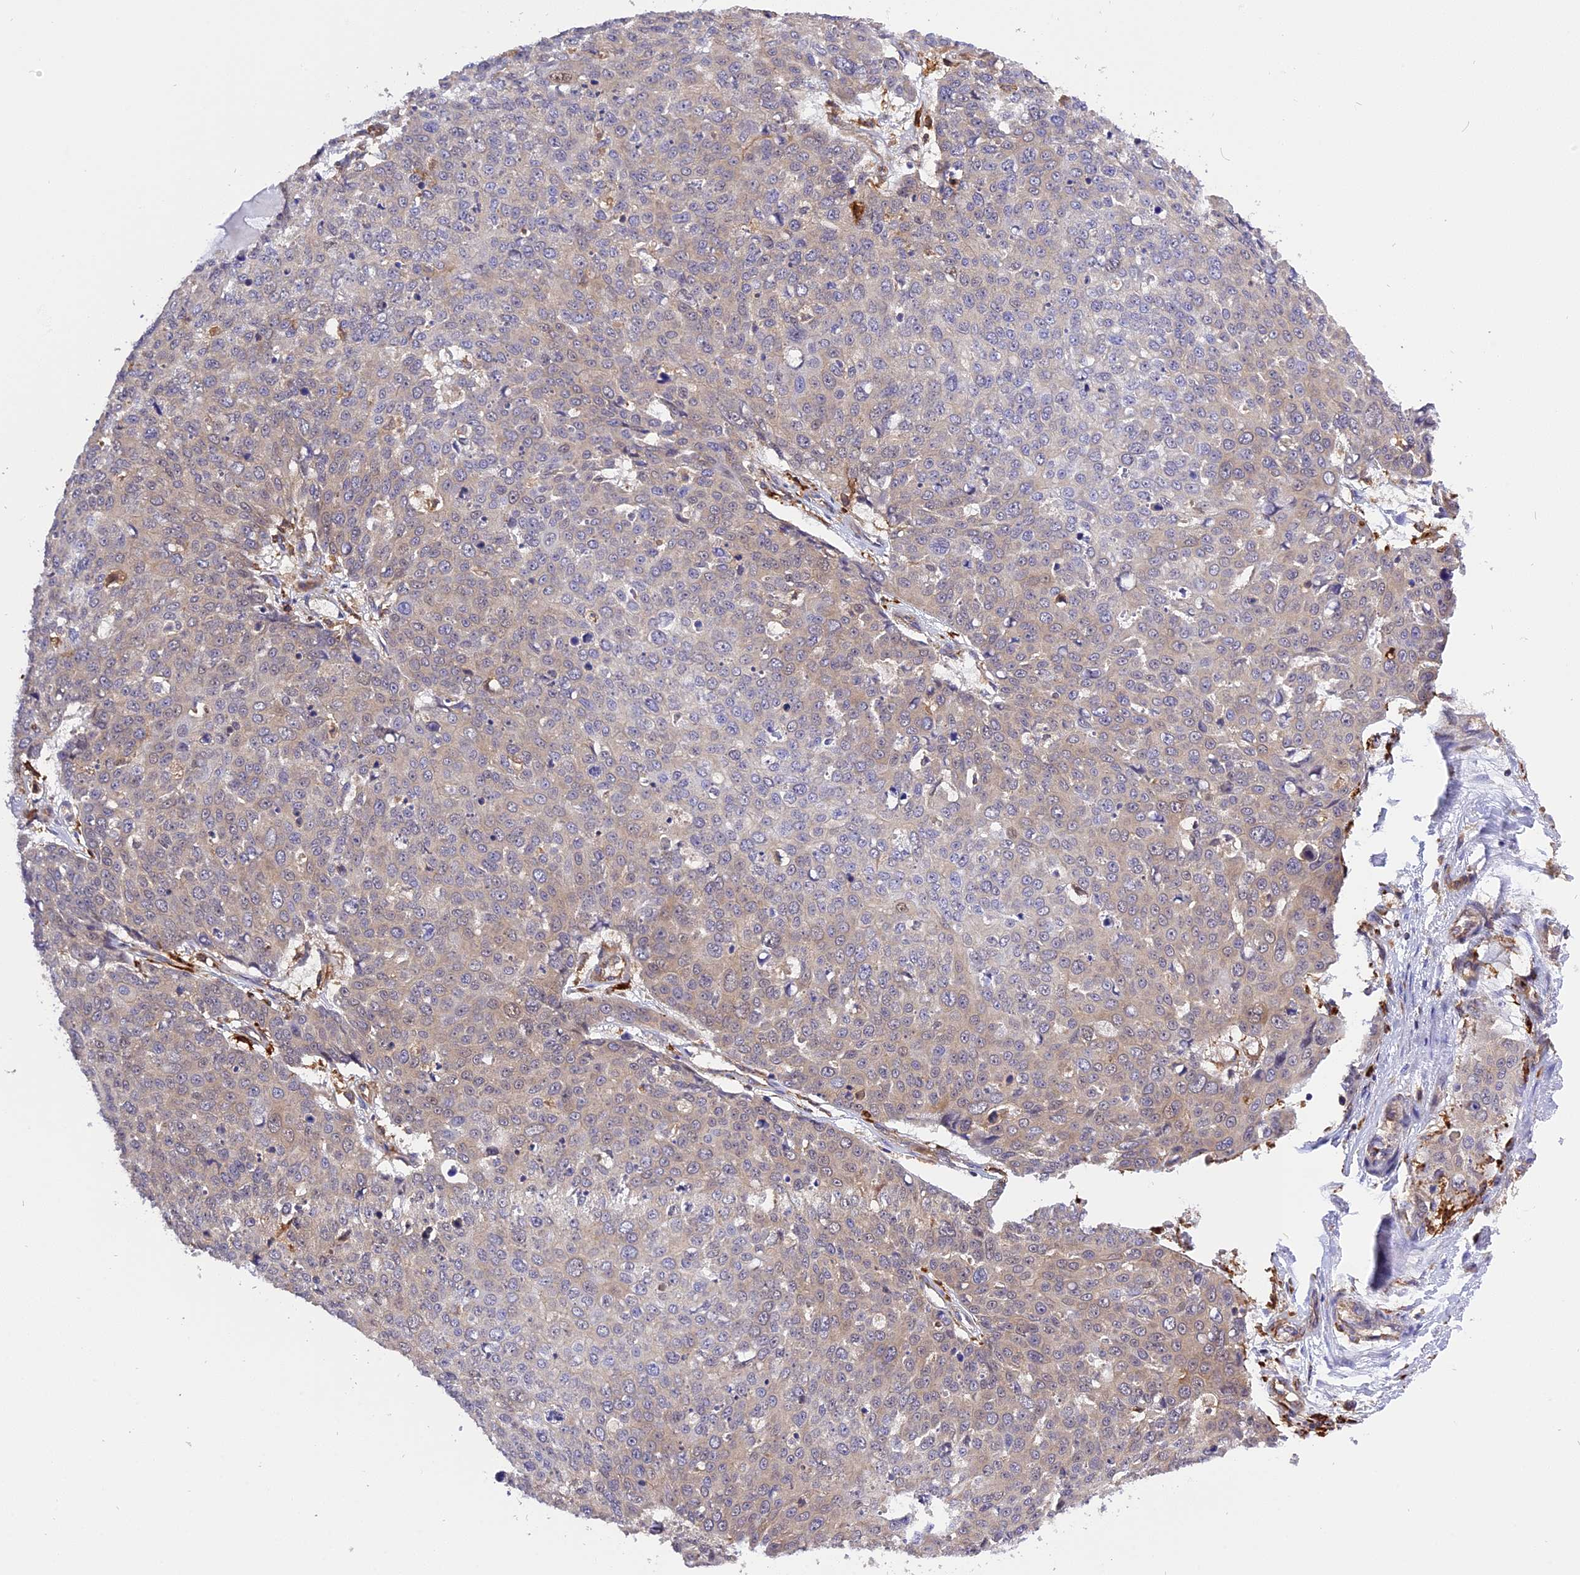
{"staining": {"intensity": "negative", "quantity": "none", "location": "none"}, "tissue": "skin cancer", "cell_type": "Tumor cells", "image_type": "cancer", "snomed": [{"axis": "morphology", "description": "Squamous cell carcinoma, NOS"}, {"axis": "topography", "description": "Skin"}], "caption": "DAB (3,3'-diaminobenzidine) immunohistochemical staining of human skin squamous cell carcinoma exhibits no significant positivity in tumor cells.", "gene": "C5orf22", "patient": {"sex": "male", "age": 71}}